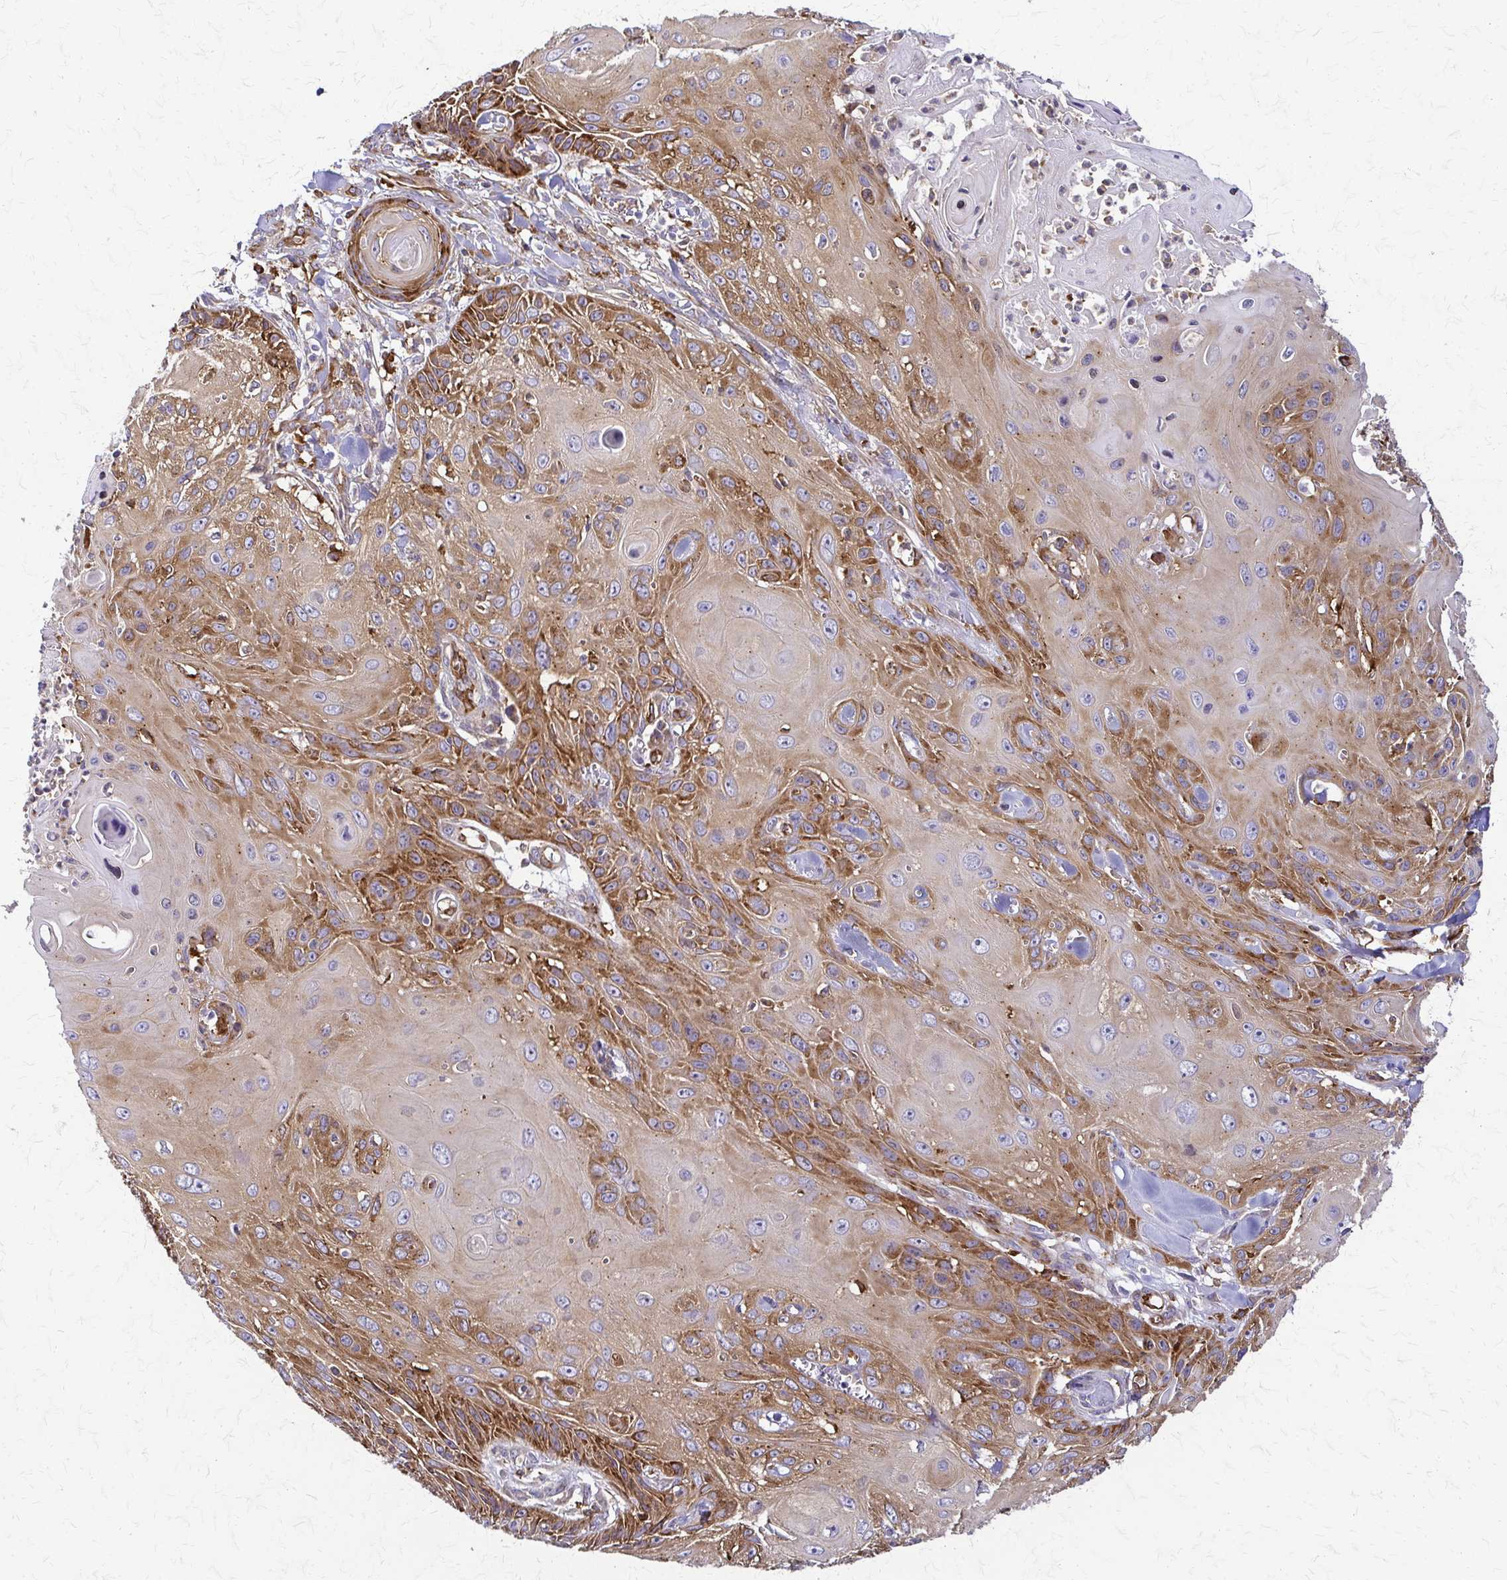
{"staining": {"intensity": "moderate", "quantity": ">75%", "location": "cytoplasmic/membranous"}, "tissue": "skin cancer", "cell_type": "Tumor cells", "image_type": "cancer", "snomed": [{"axis": "morphology", "description": "Squamous cell carcinoma, NOS"}, {"axis": "topography", "description": "Skin"}, {"axis": "topography", "description": "Vulva"}], "caption": "Protein staining shows moderate cytoplasmic/membranous staining in about >75% of tumor cells in squamous cell carcinoma (skin).", "gene": "WASF2", "patient": {"sex": "female", "age": 83}}